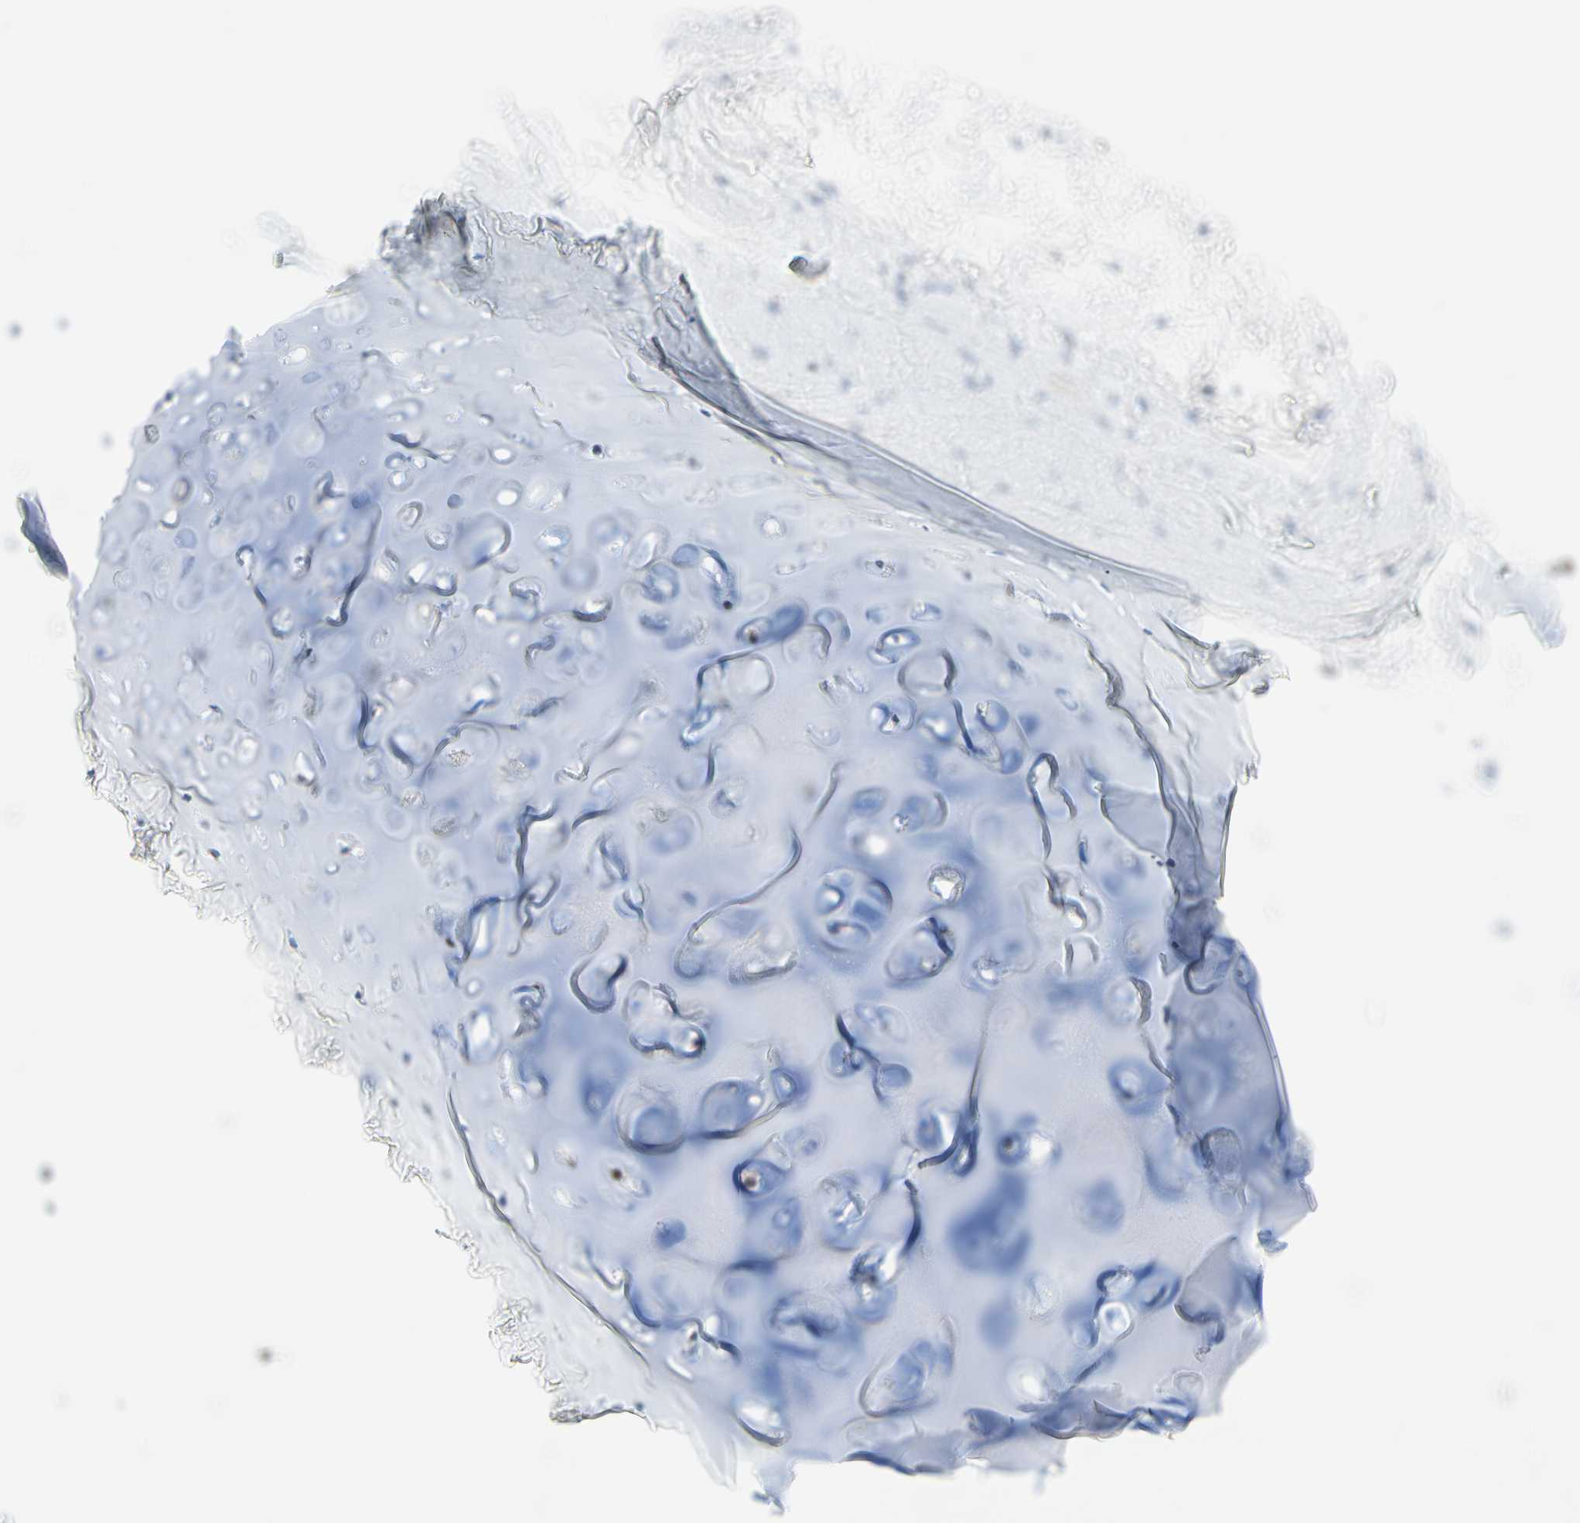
{"staining": {"intensity": "negative", "quantity": "none", "location": "none"}, "tissue": "adipose tissue", "cell_type": "Adipocytes", "image_type": "normal", "snomed": [{"axis": "morphology", "description": "Normal tissue, NOS"}, {"axis": "topography", "description": "Bronchus"}], "caption": "IHC photomicrograph of normal human adipose tissue stained for a protein (brown), which shows no positivity in adipocytes.", "gene": "ZNF132", "patient": {"sex": "female", "age": 73}}